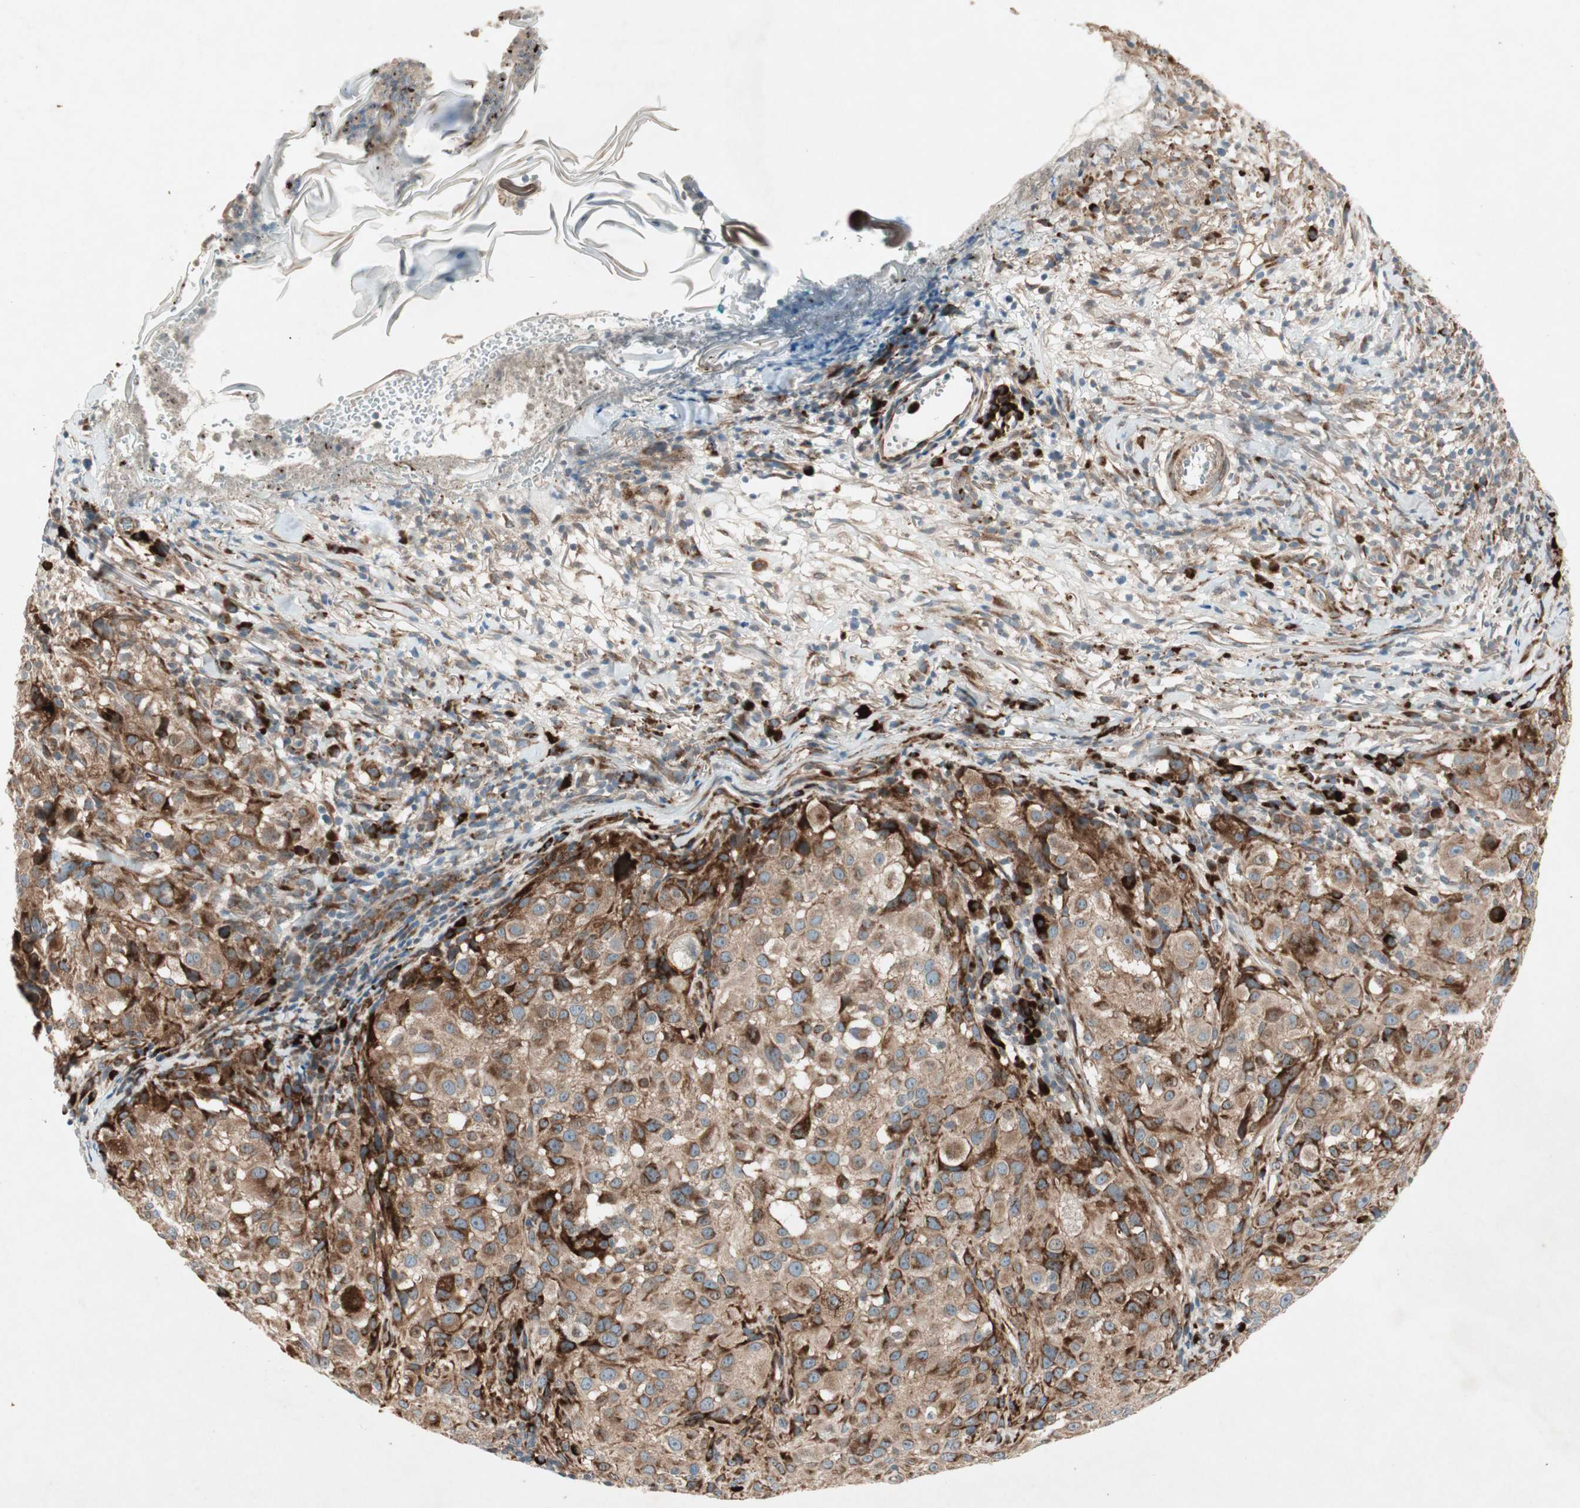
{"staining": {"intensity": "strong", "quantity": ">75%", "location": "cytoplasmic/membranous"}, "tissue": "melanoma", "cell_type": "Tumor cells", "image_type": "cancer", "snomed": [{"axis": "morphology", "description": "Necrosis, NOS"}, {"axis": "morphology", "description": "Malignant melanoma, NOS"}, {"axis": "topography", "description": "Skin"}], "caption": "Immunohistochemical staining of human melanoma demonstrates strong cytoplasmic/membranous protein expression in approximately >75% of tumor cells.", "gene": "APOO", "patient": {"sex": "female", "age": 87}}